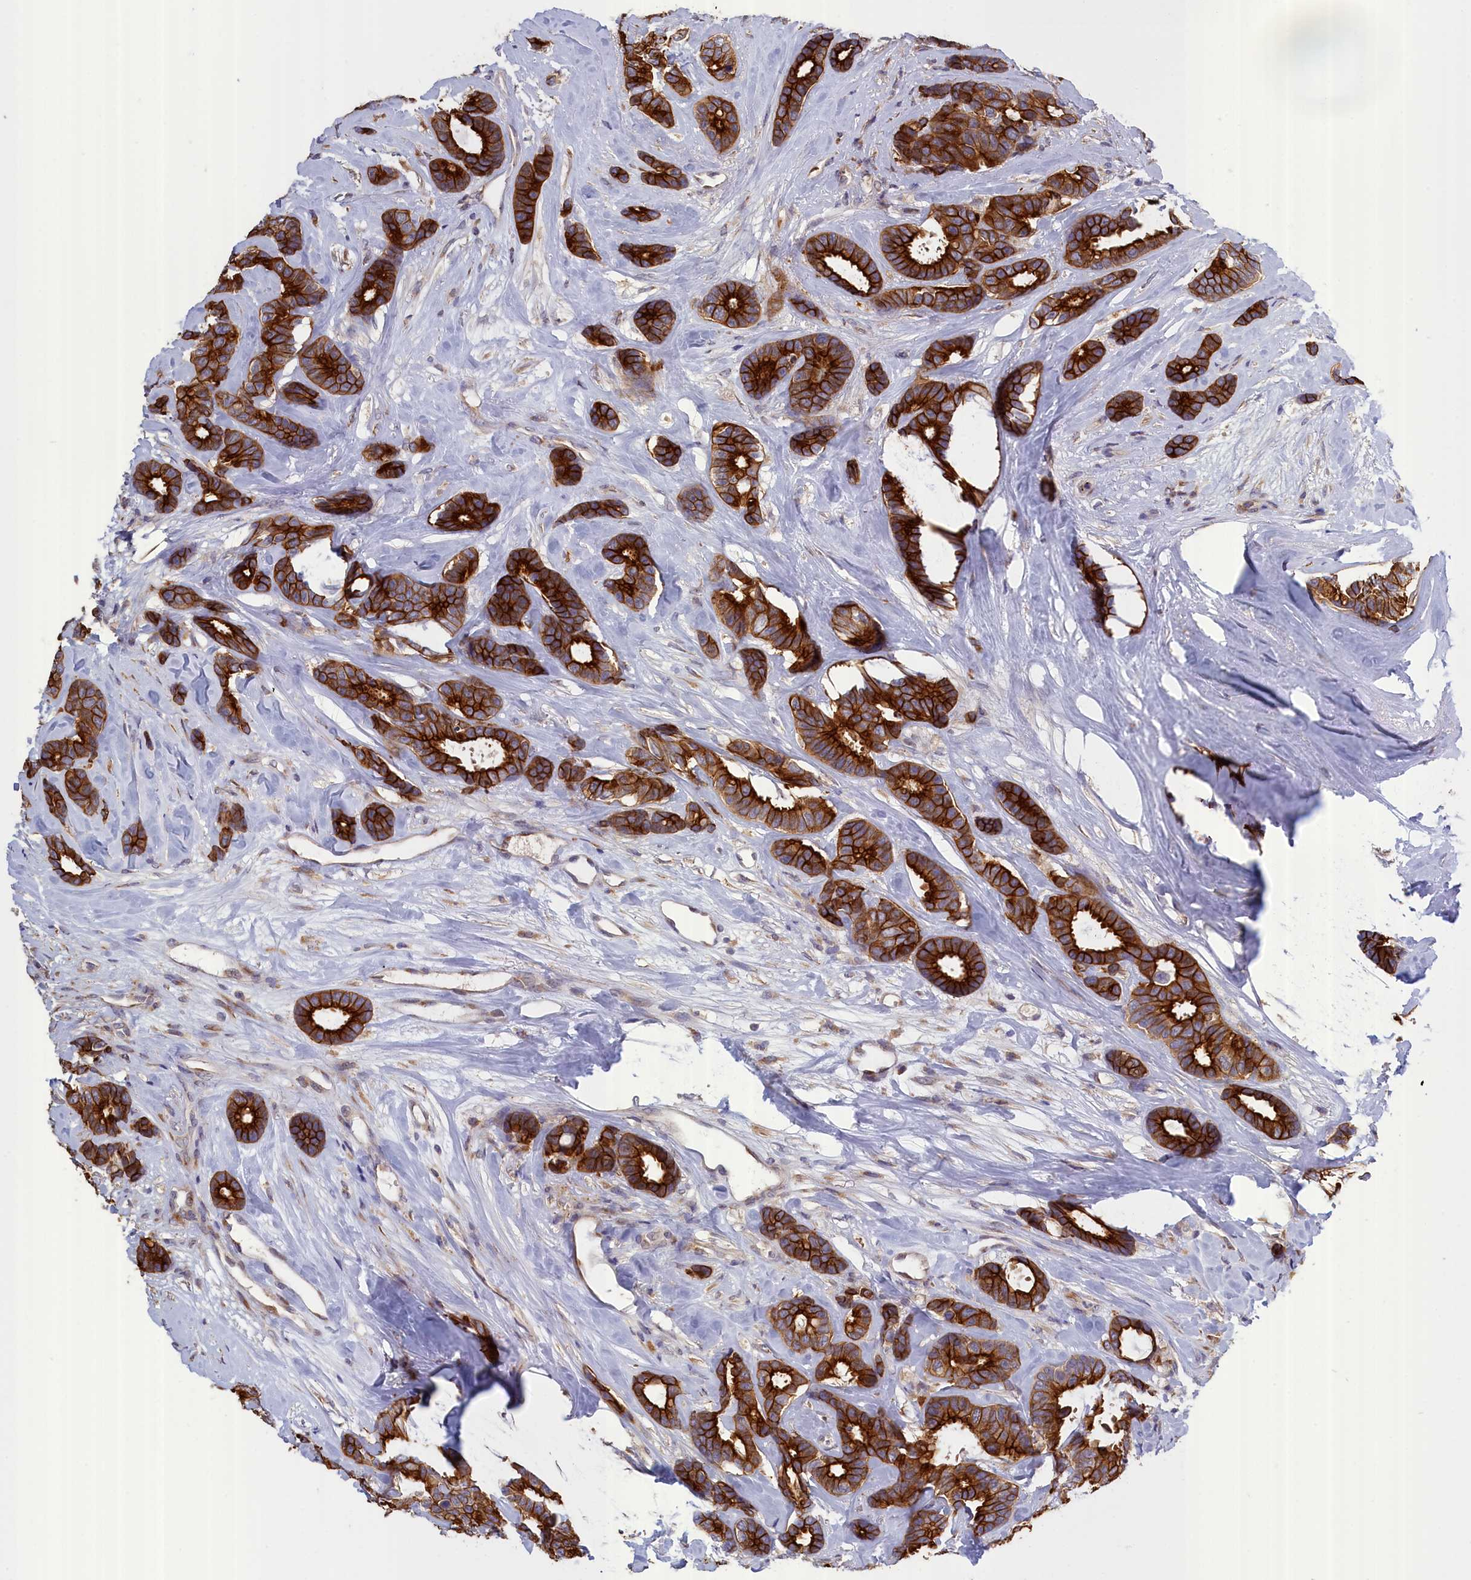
{"staining": {"intensity": "strong", "quantity": ">75%", "location": "cytoplasmic/membranous"}, "tissue": "breast cancer", "cell_type": "Tumor cells", "image_type": "cancer", "snomed": [{"axis": "morphology", "description": "Duct carcinoma"}, {"axis": "topography", "description": "Breast"}], "caption": "A high-resolution image shows immunohistochemistry (IHC) staining of breast cancer, which shows strong cytoplasmic/membranous expression in approximately >75% of tumor cells.", "gene": "COL19A1", "patient": {"sex": "female", "age": 87}}